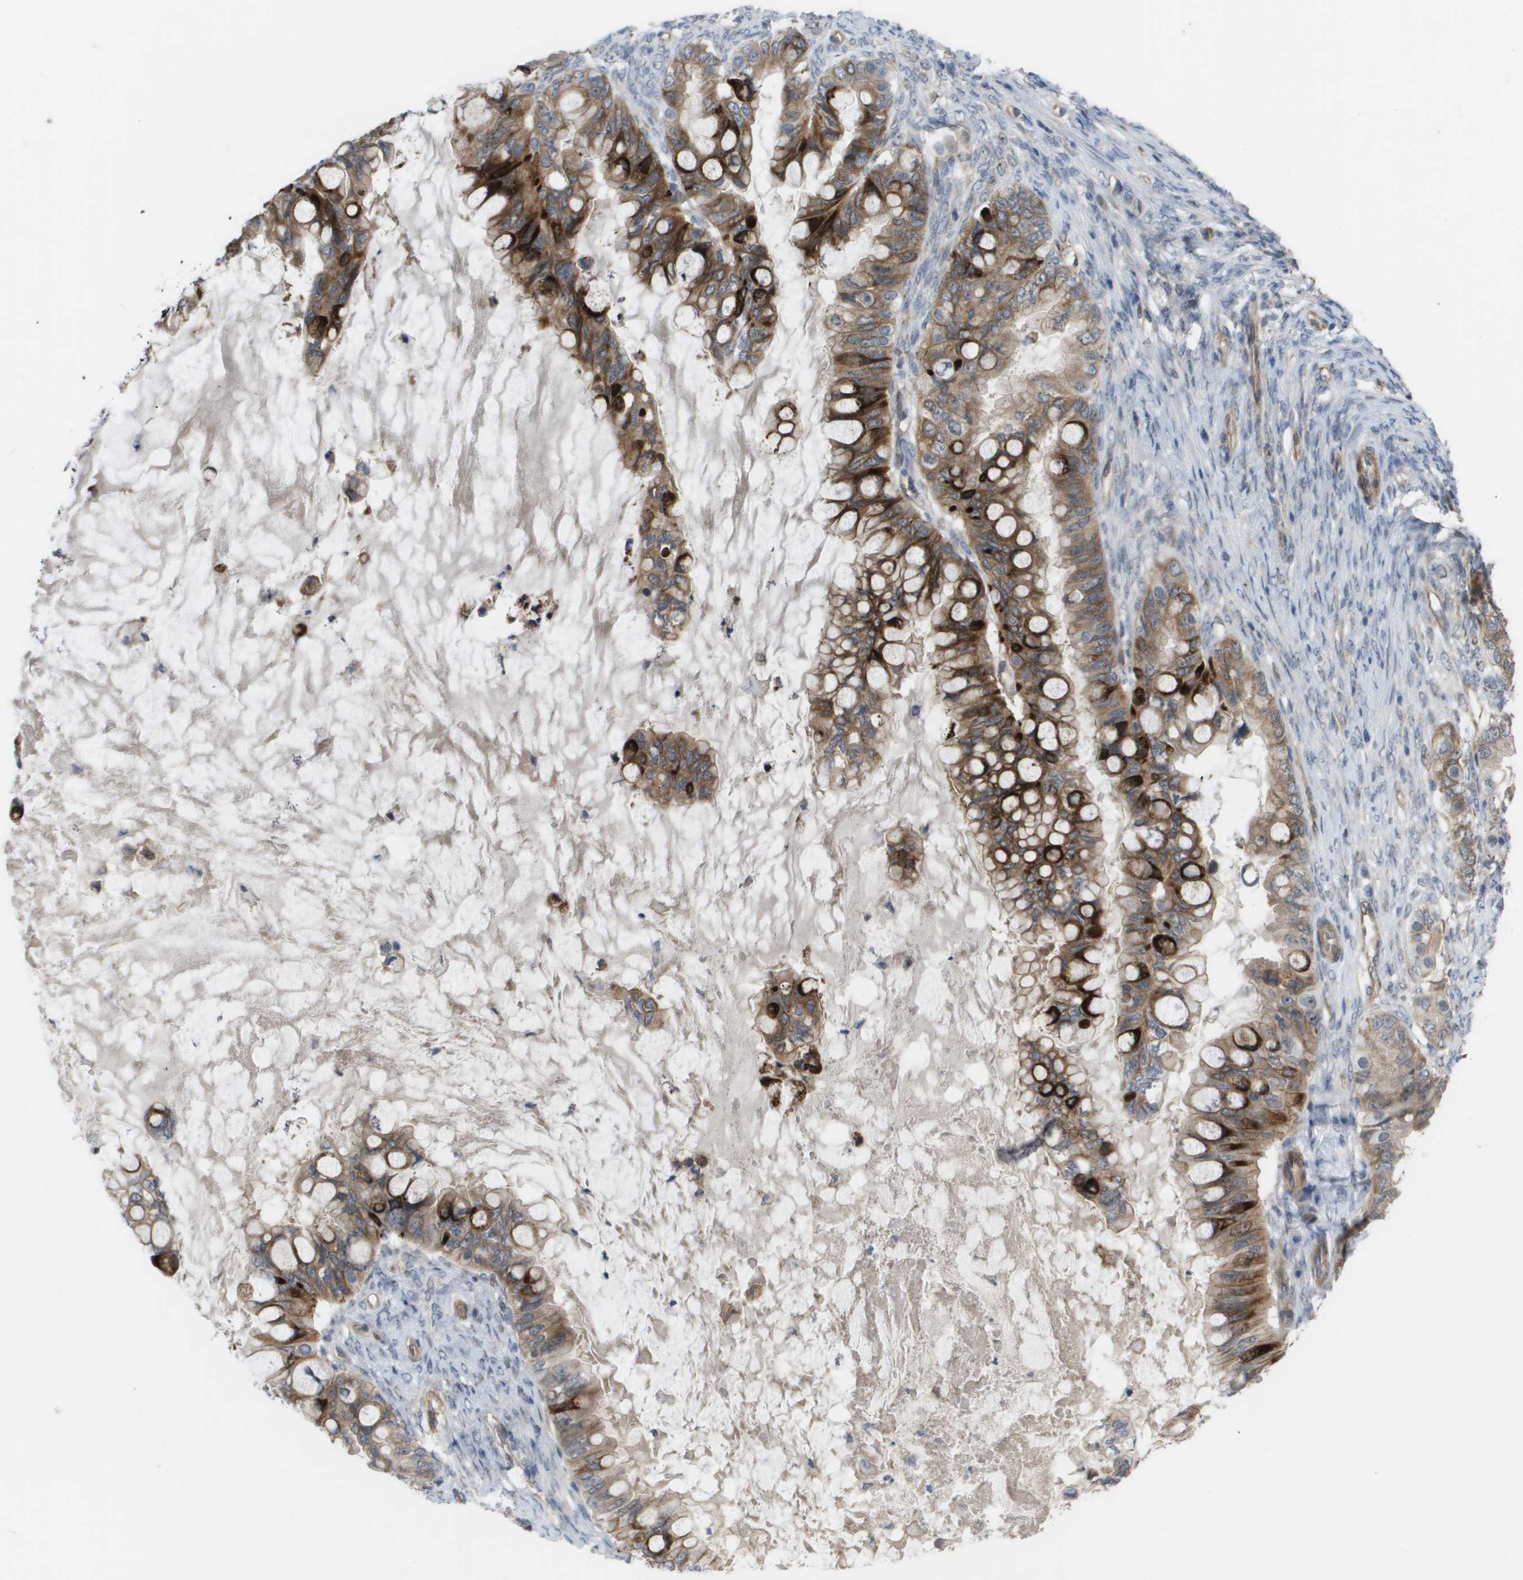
{"staining": {"intensity": "moderate", "quantity": ">75%", "location": "cytoplasmic/membranous"}, "tissue": "ovarian cancer", "cell_type": "Tumor cells", "image_type": "cancer", "snomed": [{"axis": "morphology", "description": "Cystadenocarcinoma, mucinous, NOS"}, {"axis": "topography", "description": "Ovary"}], "caption": "A histopathology image of human ovarian cancer (mucinous cystadenocarcinoma) stained for a protein displays moderate cytoplasmic/membranous brown staining in tumor cells.", "gene": "MTARC2", "patient": {"sex": "female", "age": 80}}